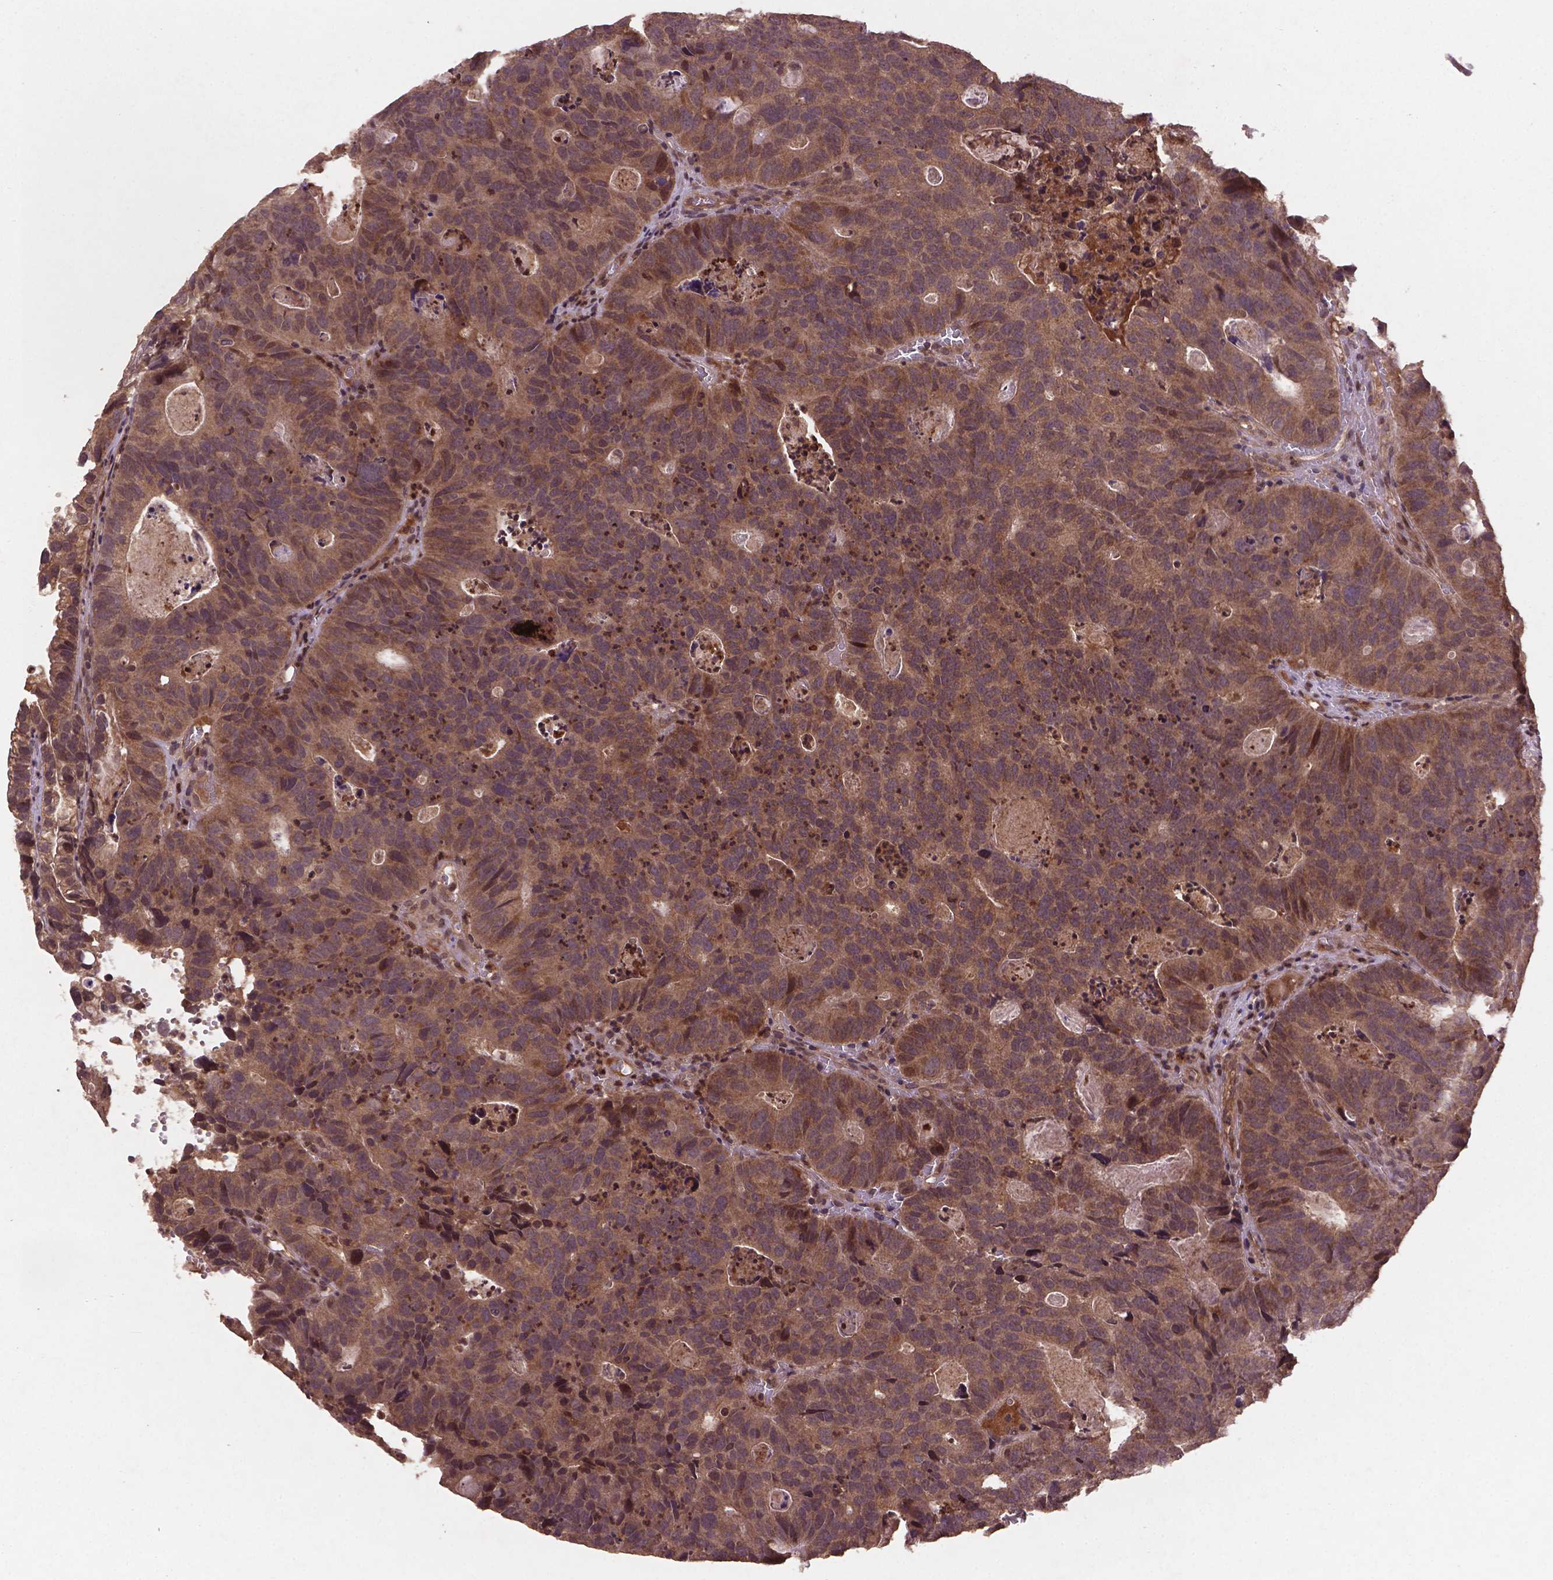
{"staining": {"intensity": "moderate", "quantity": ">75%", "location": "cytoplasmic/membranous,nuclear"}, "tissue": "head and neck cancer", "cell_type": "Tumor cells", "image_type": "cancer", "snomed": [{"axis": "morphology", "description": "Adenocarcinoma, NOS"}, {"axis": "topography", "description": "Head-Neck"}], "caption": "An immunohistochemistry photomicrograph of neoplastic tissue is shown. Protein staining in brown highlights moderate cytoplasmic/membranous and nuclear positivity in adenocarcinoma (head and neck) within tumor cells.", "gene": "NIPAL2", "patient": {"sex": "male", "age": 62}}